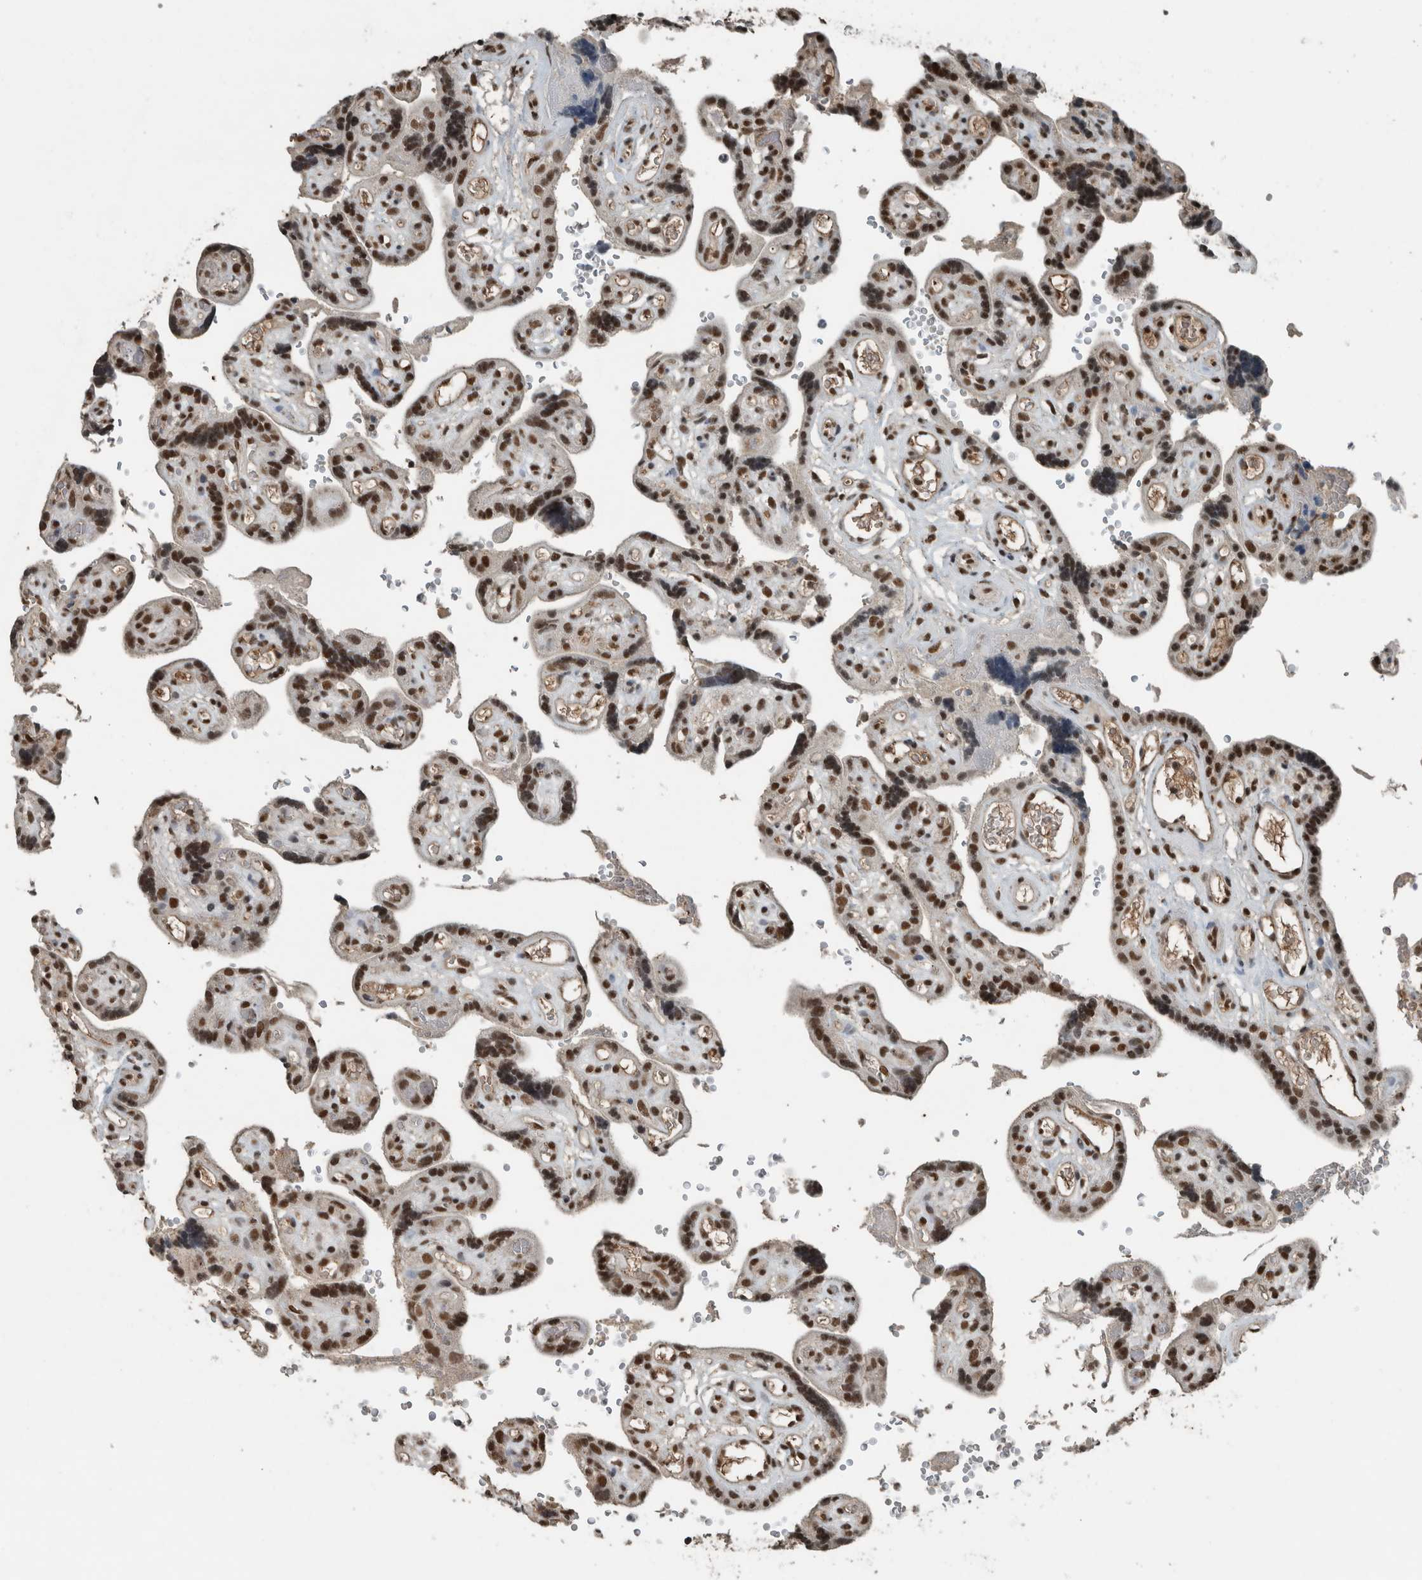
{"staining": {"intensity": "strong", "quantity": ">75%", "location": "nuclear"}, "tissue": "placenta", "cell_type": "Decidual cells", "image_type": "normal", "snomed": [{"axis": "morphology", "description": "Normal tissue, NOS"}, {"axis": "topography", "description": "Placenta"}], "caption": "Normal placenta displays strong nuclear staining in approximately >75% of decidual cells, visualized by immunohistochemistry.", "gene": "ZNF24", "patient": {"sex": "female", "age": 30}}